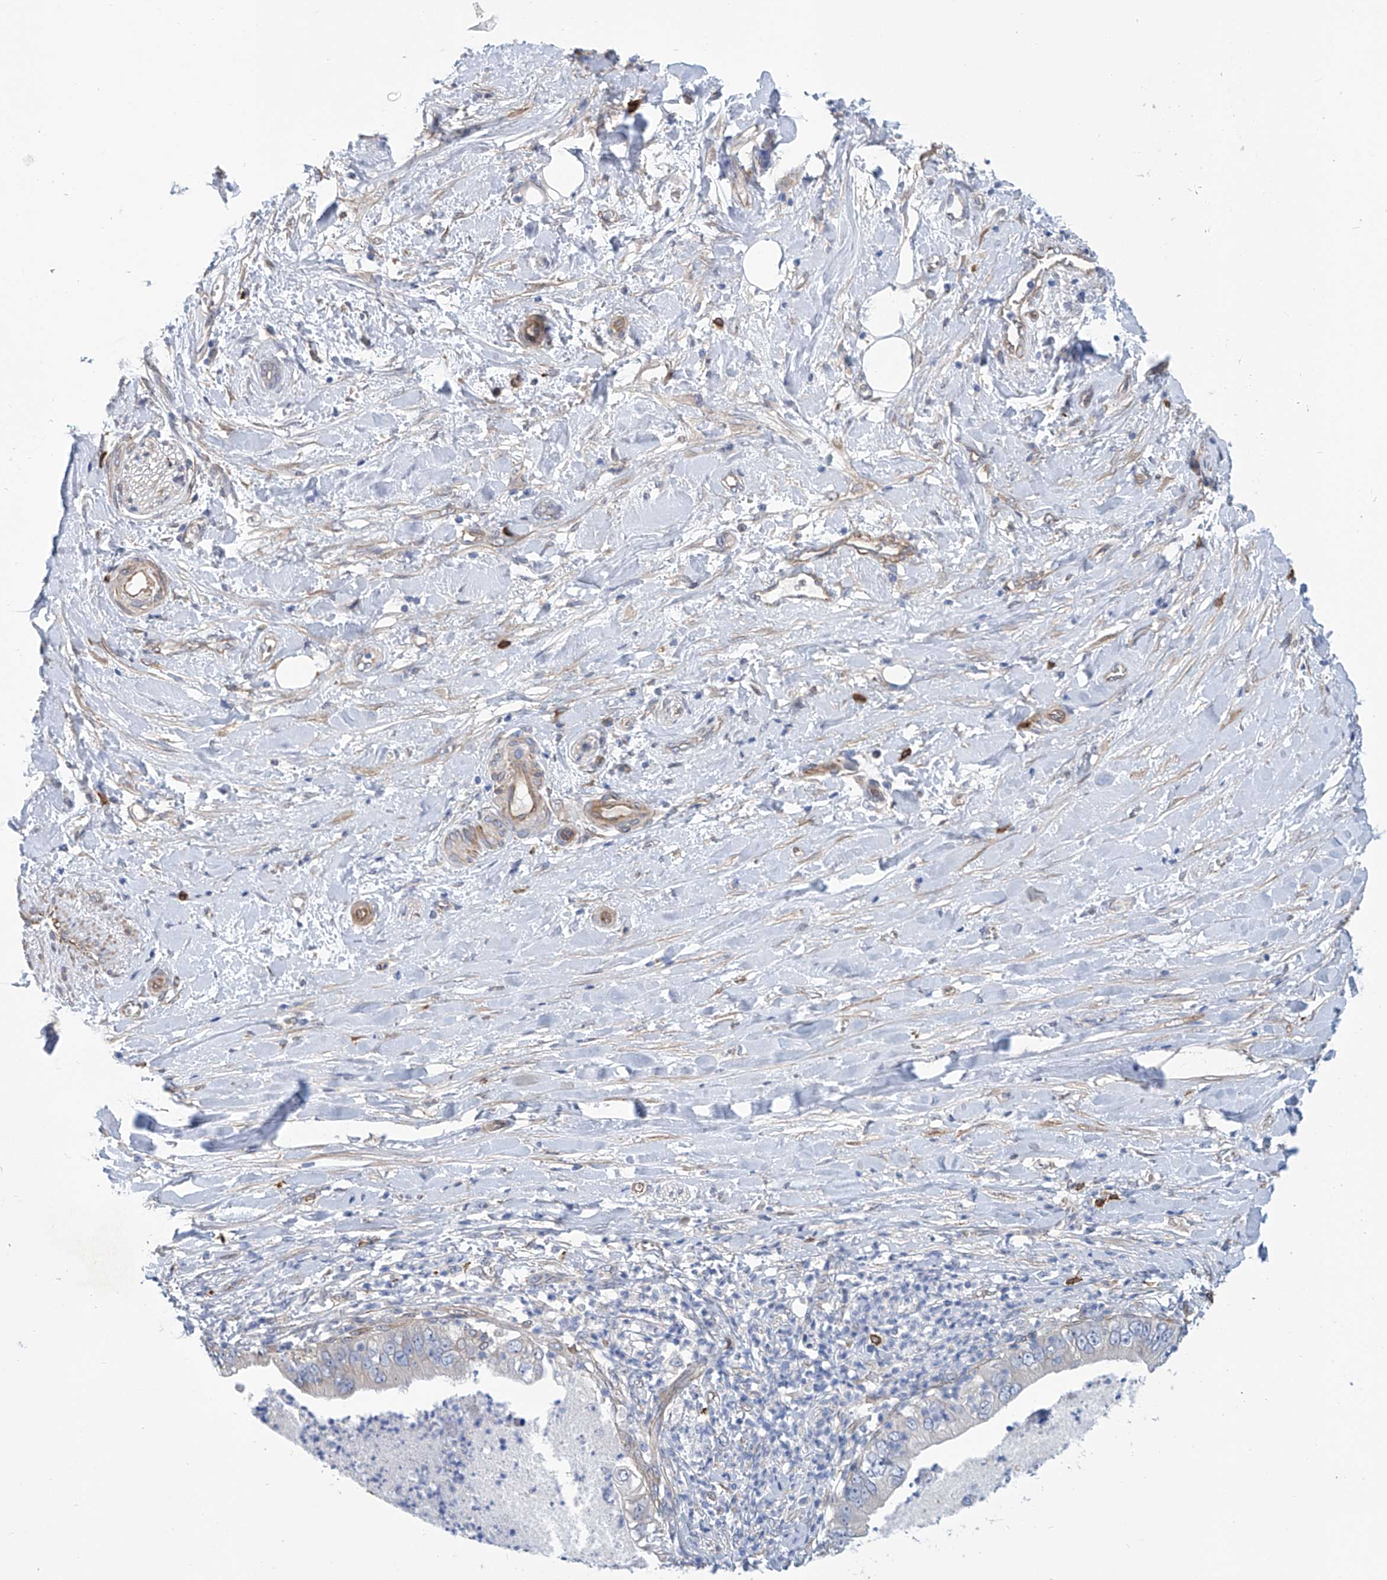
{"staining": {"intensity": "negative", "quantity": "none", "location": "none"}, "tissue": "pancreatic cancer", "cell_type": "Tumor cells", "image_type": "cancer", "snomed": [{"axis": "morphology", "description": "Adenocarcinoma, NOS"}, {"axis": "topography", "description": "Pancreas"}], "caption": "Immunohistochemistry (IHC) image of neoplastic tissue: pancreatic cancer (adenocarcinoma) stained with DAB (3,3'-diaminobenzidine) displays no significant protein positivity in tumor cells.", "gene": "TNN", "patient": {"sex": "female", "age": 78}}